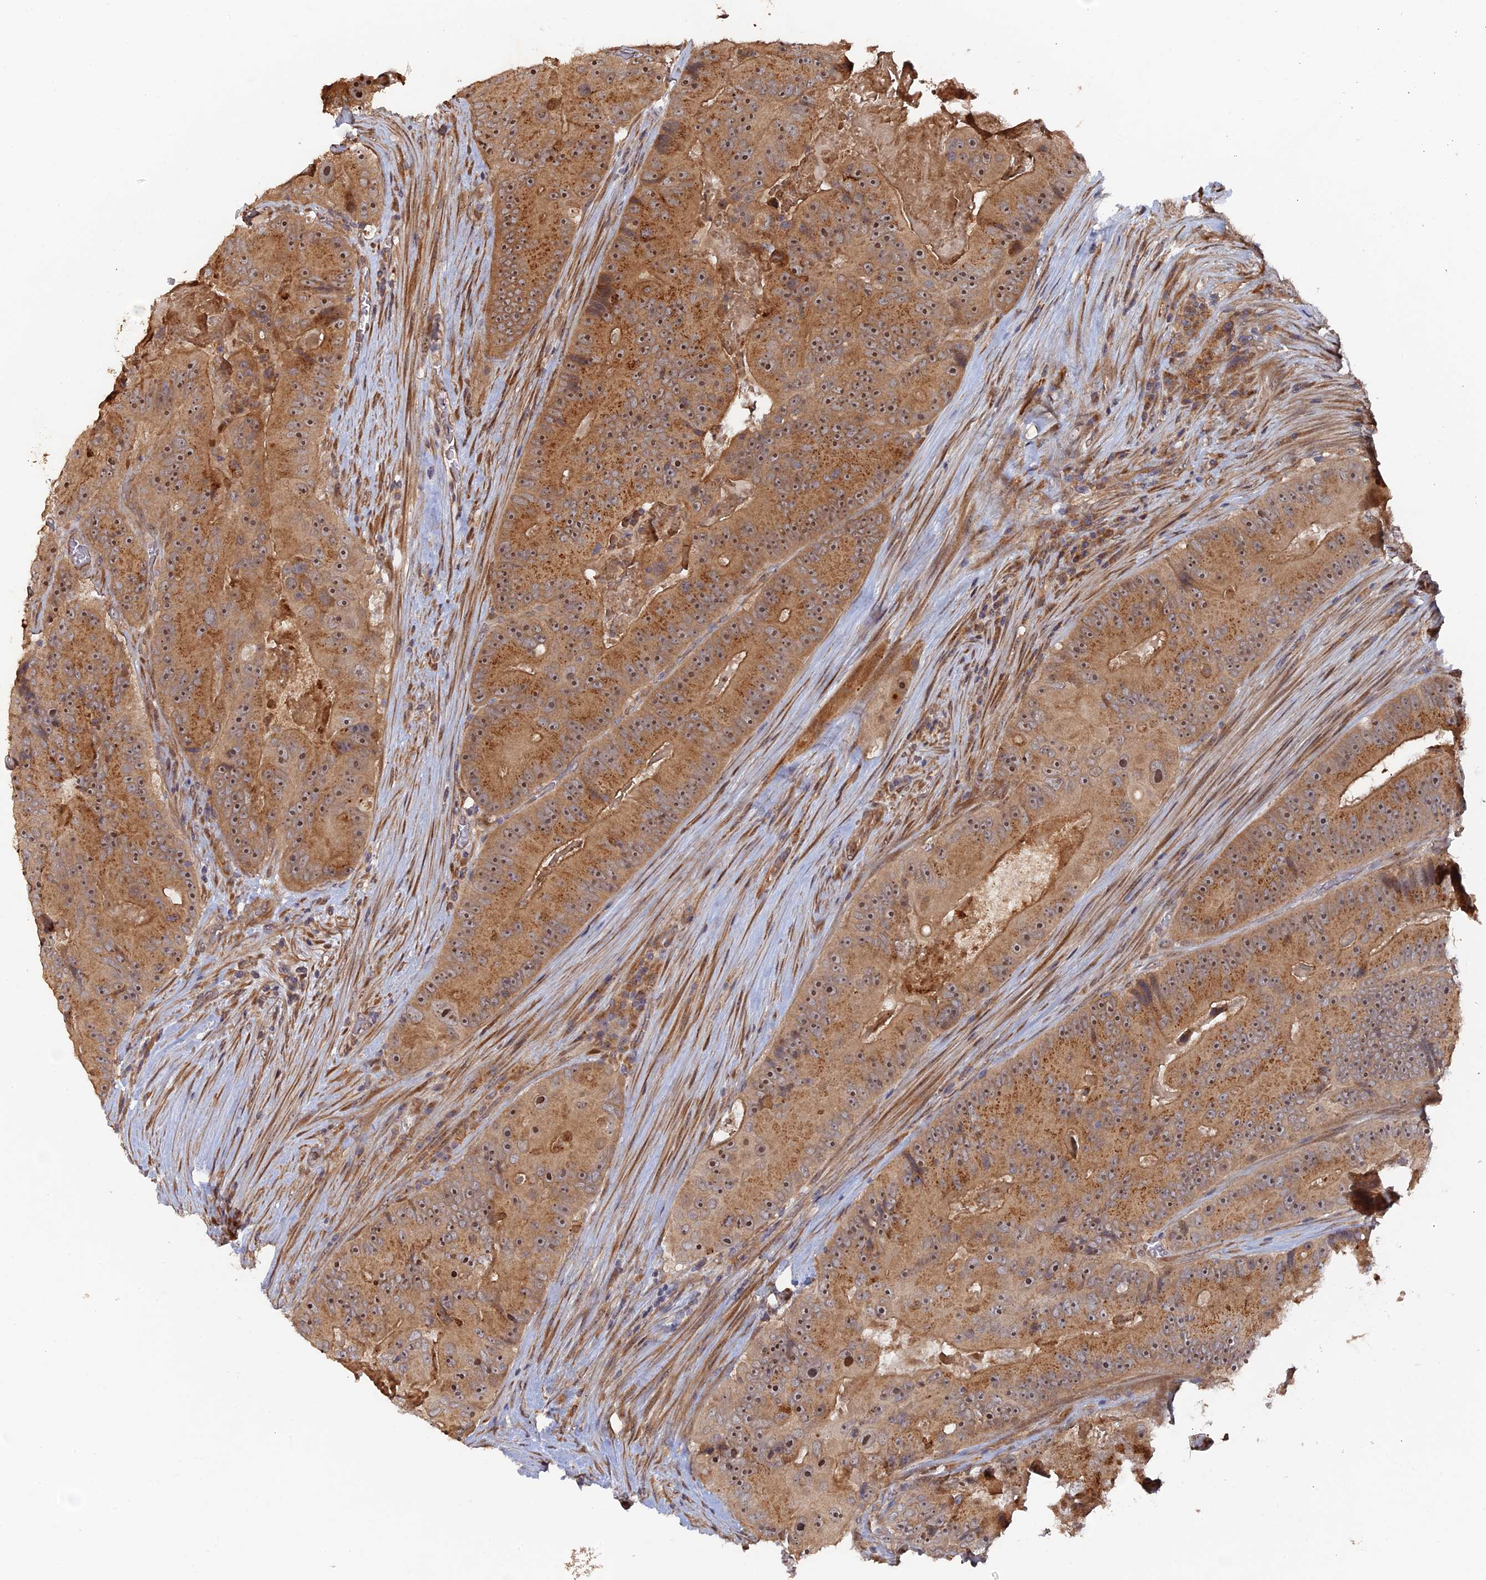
{"staining": {"intensity": "moderate", "quantity": ">75%", "location": "cytoplasmic/membranous,nuclear"}, "tissue": "colorectal cancer", "cell_type": "Tumor cells", "image_type": "cancer", "snomed": [{"axis": "morphology", "description": "Adenocarcinoma, NOS"}, {"axis": "topography", "description": "Colon"}], "caption": "Immunohistochemical staining of colorectal adenocarcinoma demonstrates medium levels of moderate cytoplasmic/membranous and nuclear positivity in approximately >75% of tumor cells.", "gene": "VPS37C", "patient": {"sex": "female", "age": 86}}